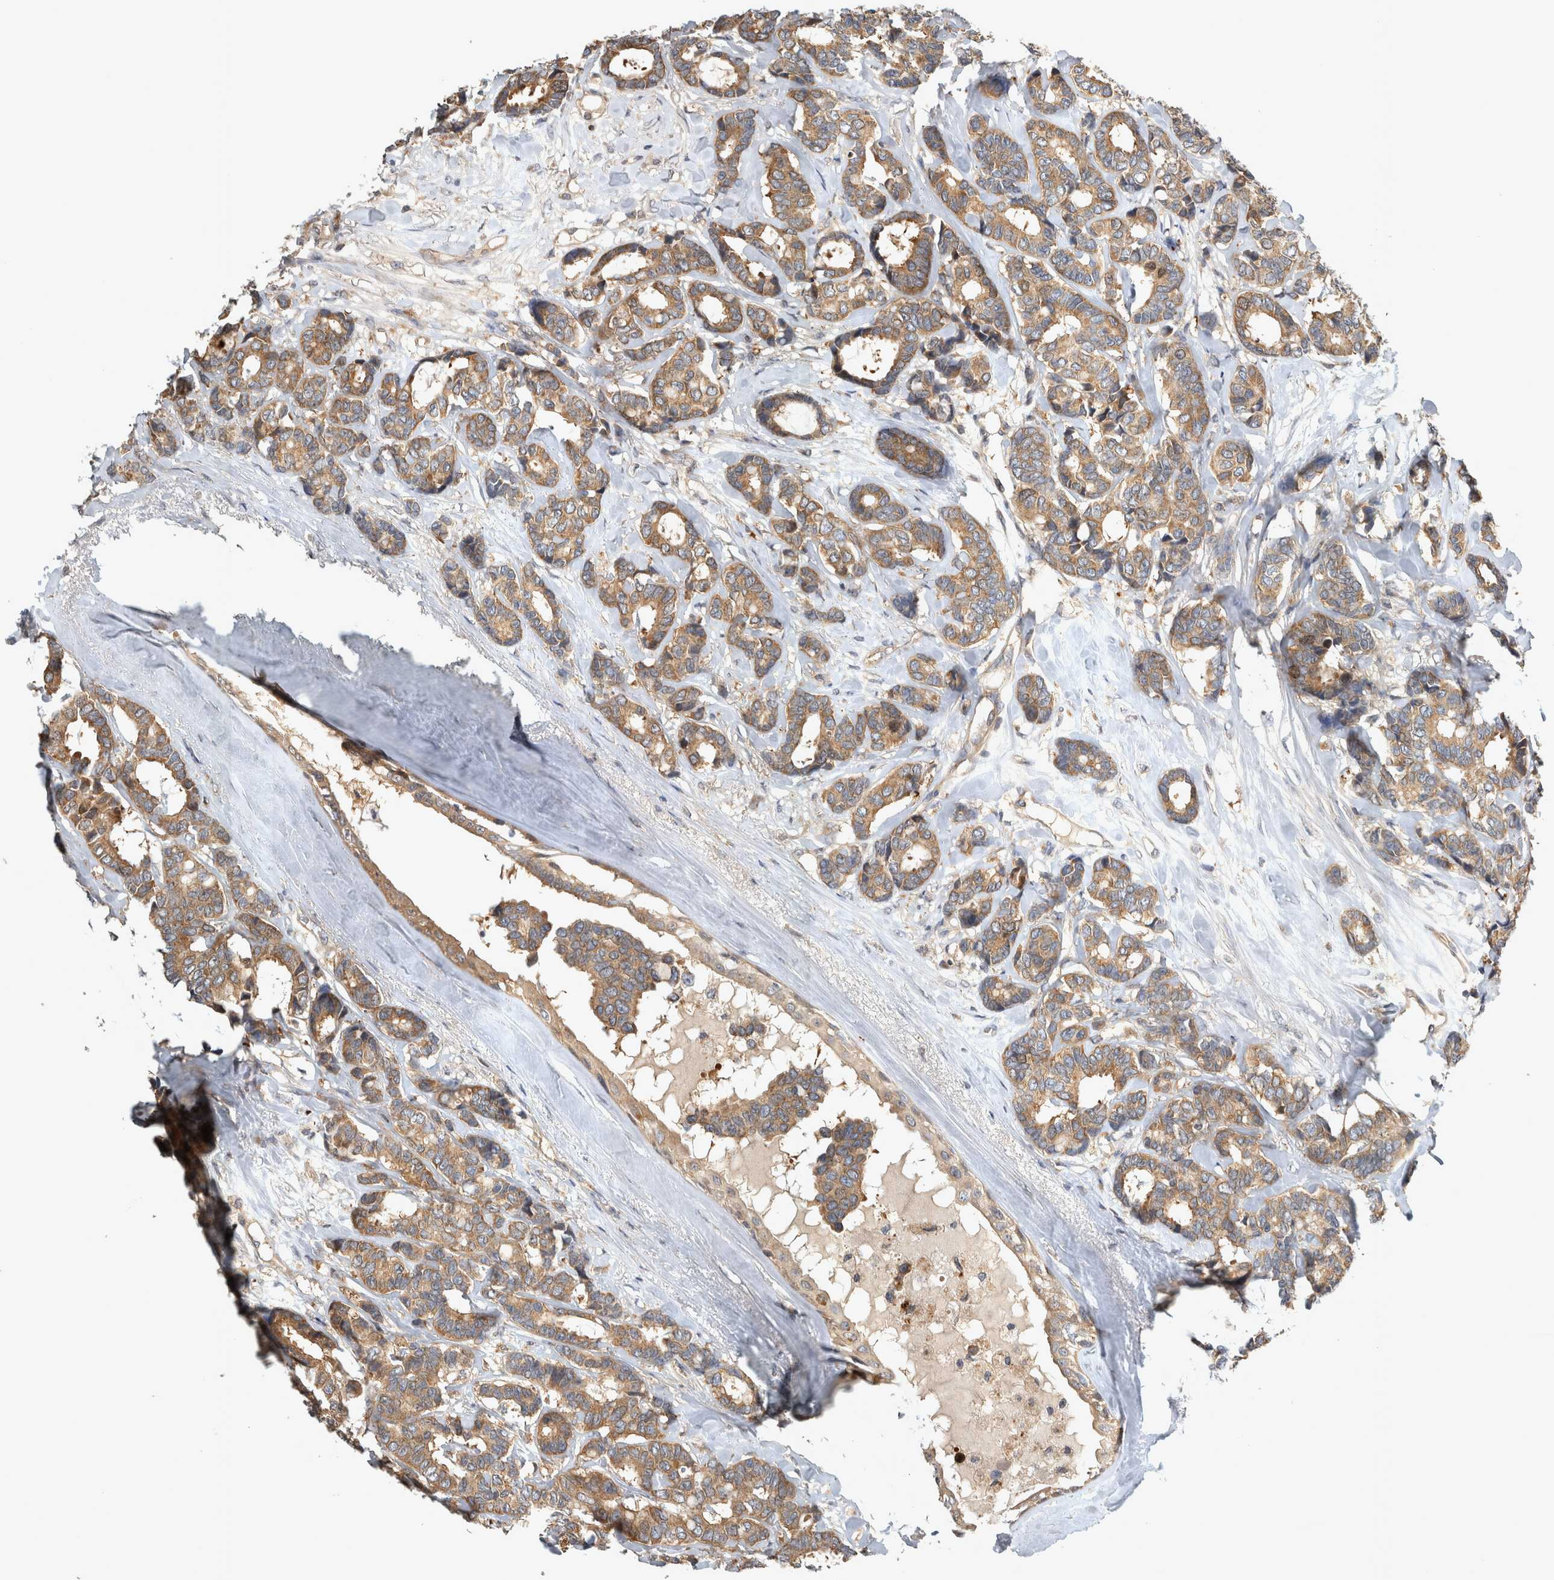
{"staining": {"intensity": "moderate", "quantity": ">75%", "location": "cytoplasmic/membranous"}, "tissue": "breast cancer", "cell_type": "Tumor cells", "image_type": "cancer", "snomed": [{"axis": "morphology", "description": "Duct carcinoma"}, {"axis": "topography", "description": "Breast"}], "caption": "A brown stain shows moderate cytoplasmic/membranous positivity of a protein in breast invasive ductal carcinoma tumor cells. The protein of interest is shown in brown color, while the nuclei are stained blue.", "gene": "TRMT61B", "patient": {"sex": "female", "age": 87}}